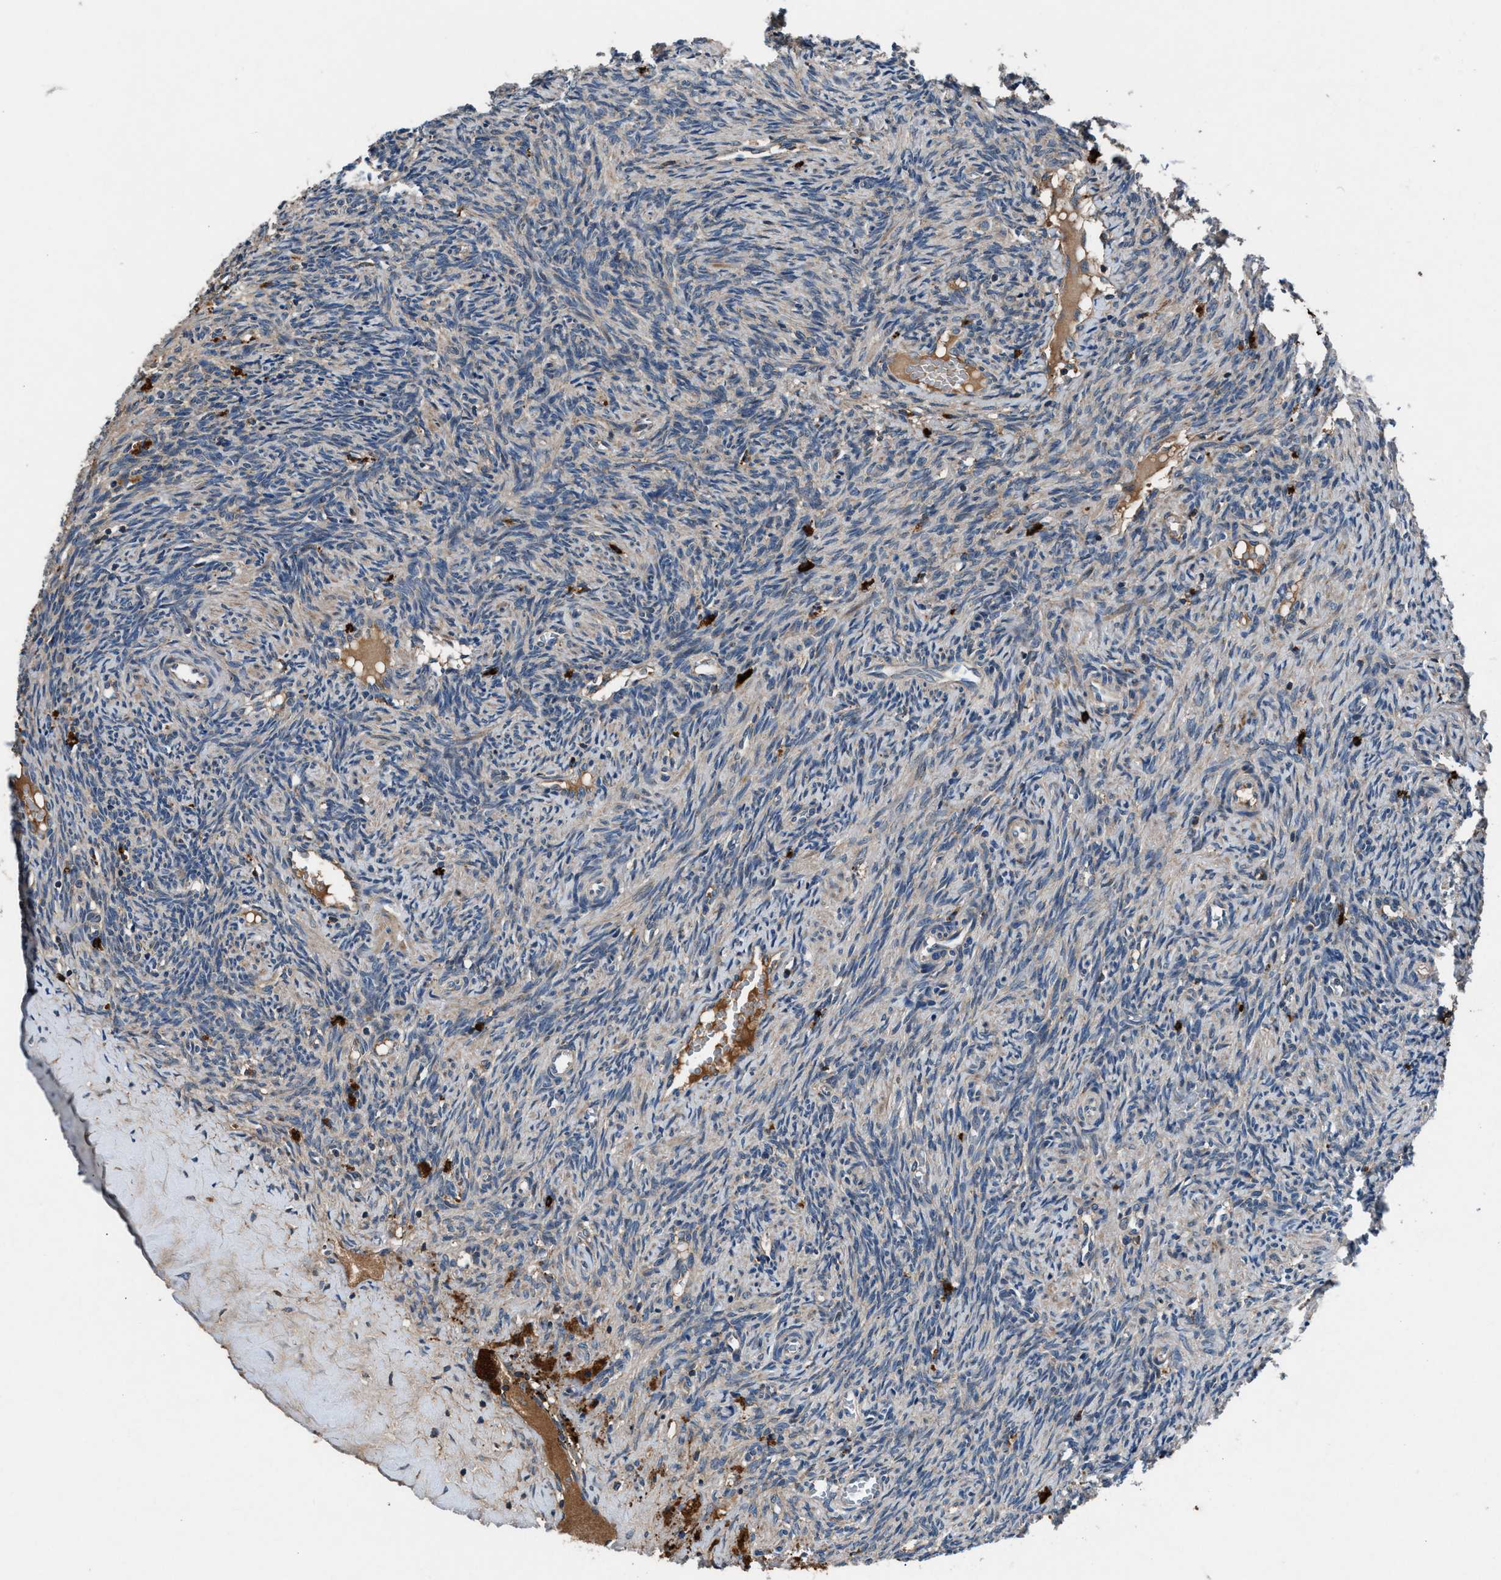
{"staining": {"intensity": "weak", "quantity": "<25%", "location": "cytoplasmic/membranous"}, "tissue": "ovary", "cell_type": "Follicle cells", "image_type": "normal", "snomed": [{"axis": "morphology", "description": "Normal tissue, NOS"}, {"axis": "topography", "description": "Ovary"}], "caption": "Immunohistochemistry (IHC) photomicrograph of unremarkable ovary: ovary stained with DAB (3,3'-diaminobenzidine) reveals no significant protein staining in follicle cells.", "gene": "FAM221A", "patient": {"sex": "female", "age": 41}}